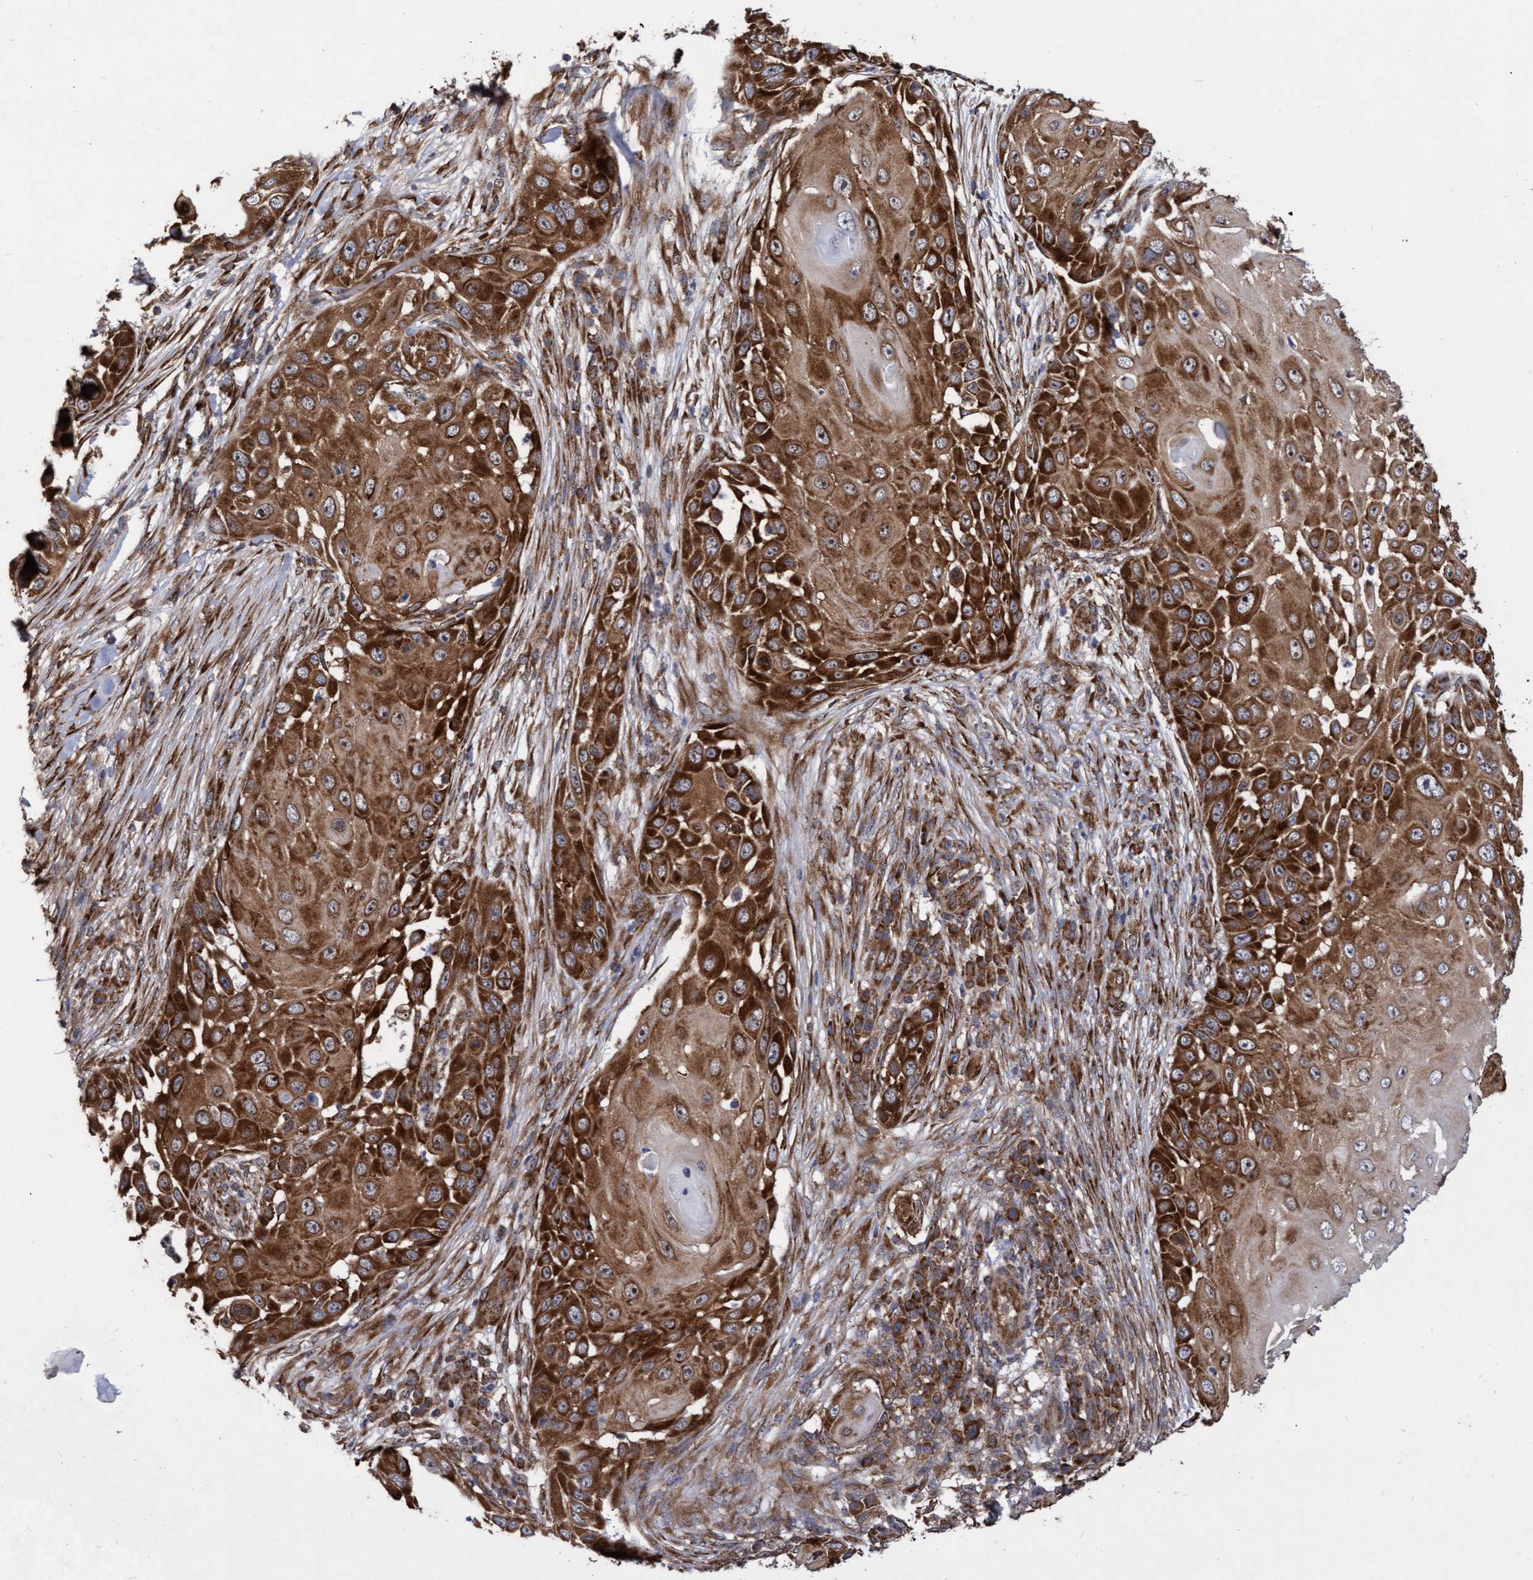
{"staining": {"intensity": "strong", "quantity": ">75%", "location": "cytoplasmic/membranous"}, "tissue": "skin cancer", "cell_type": "Tumor cells", "image_type": "cancer", "snomed": [{"axis": "morphology", "description": "Squamous cell carcinoma, NOS"}, {"axis": "topography", "description": "Skin"}], "caption": "Squamous cell carcinoma (skin) stained for a protein displays strong cytoplasmic/membranous positivity in tumor cells. (DAB (3,3'-diaminobenzidine) IHC with brightfield microscopy, high magnification).", "gene": "ABCF2", "patient": {"sex": "female", "age": 44}}